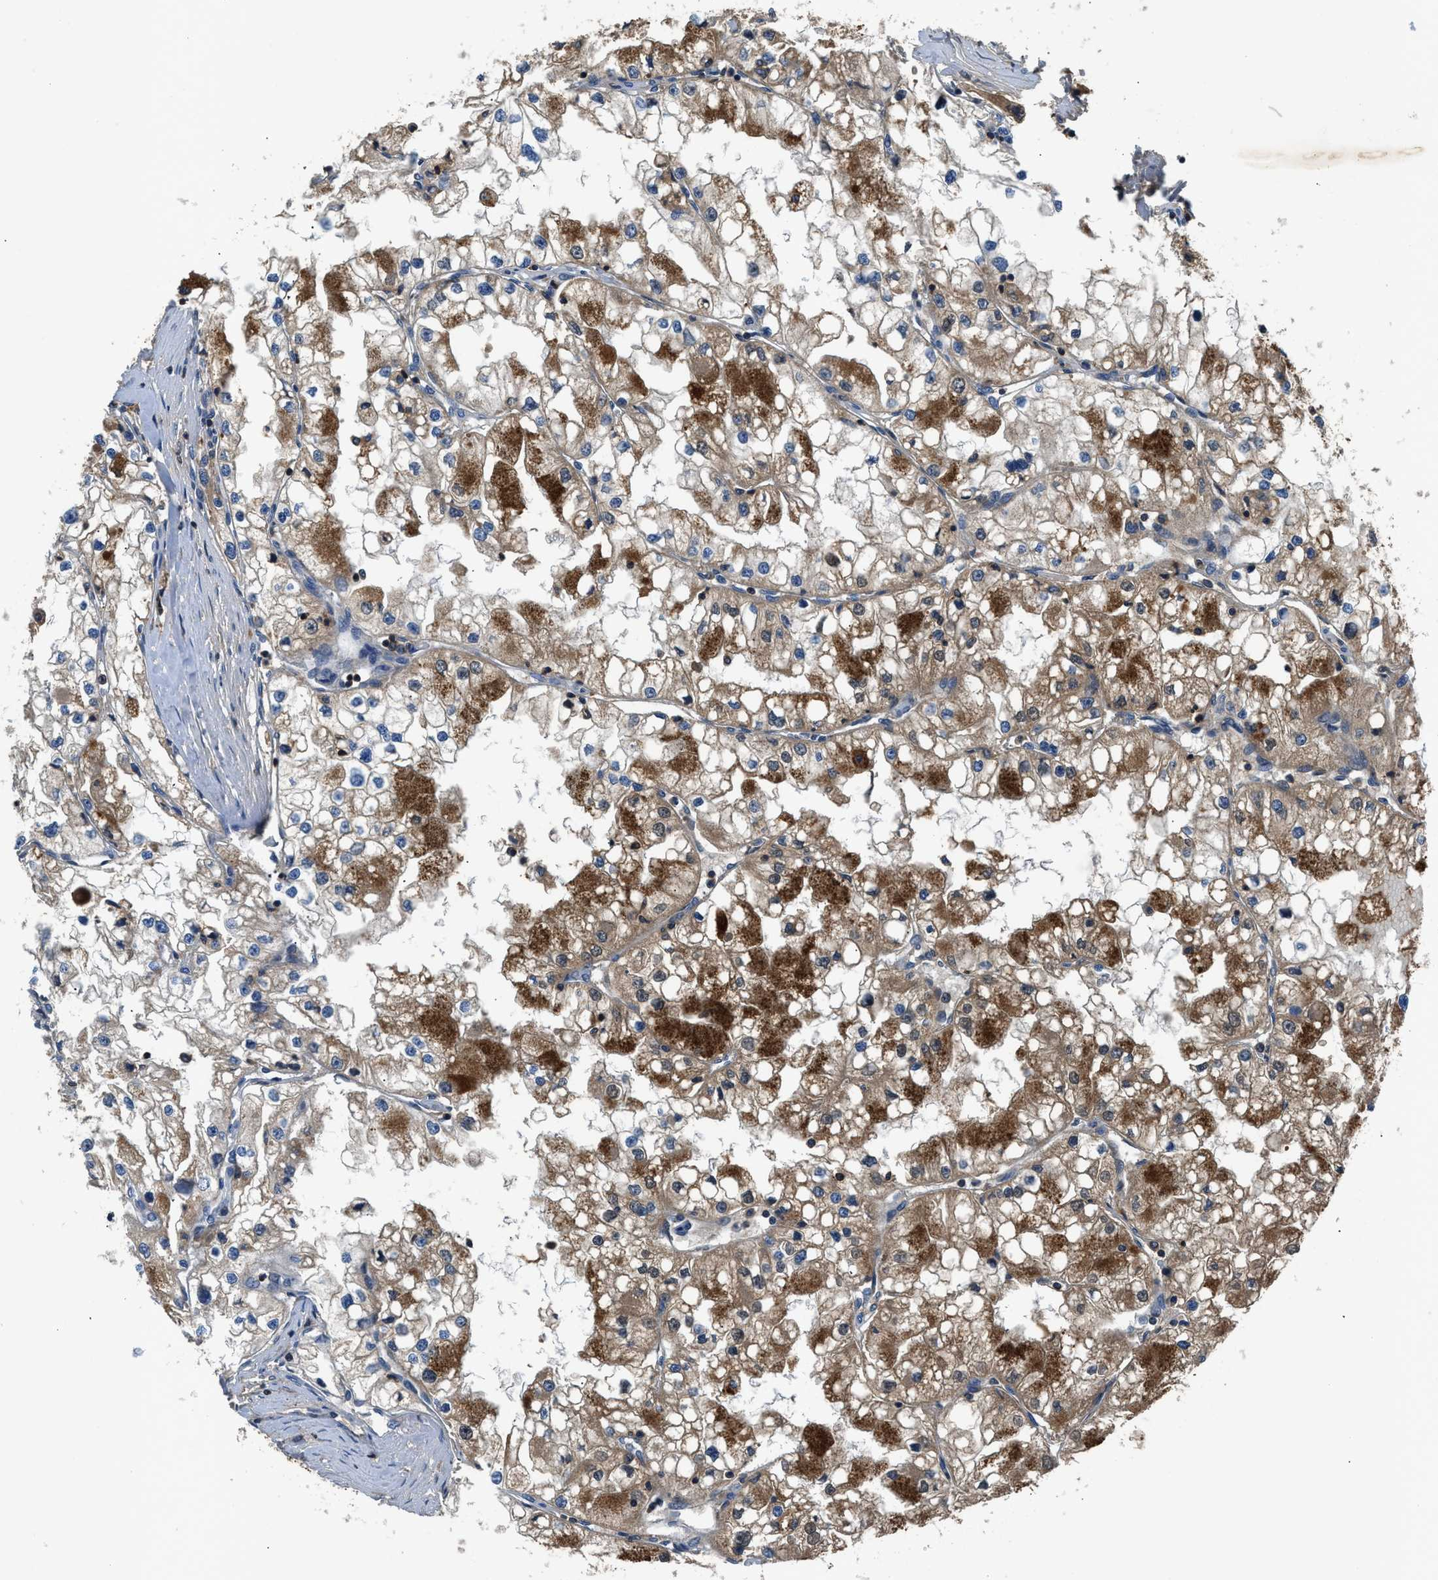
{"staining": {"intensity": "strong", "quantity": ">75%", "location": "cytoplasmic/membranous"}, "tissue": "renal cancer", "cell_type": "Tumor cells", "image_type": "cancer", "snomed": [{"axis": "morphology", "description": "Adenocarcinoma, NOS"}, {"axis": "topography", "description": "Kidney"}], "caption": "High-power microscopy captured an IHC micrograph of renal adenocarcinoma, revealing strong cytoplasmic/membranous expression in approximately >75% of tumor cells. Nuclei are stained in blue.", "gene": "PAFAH2", "patient": {"sex": "male", "age": 68}}